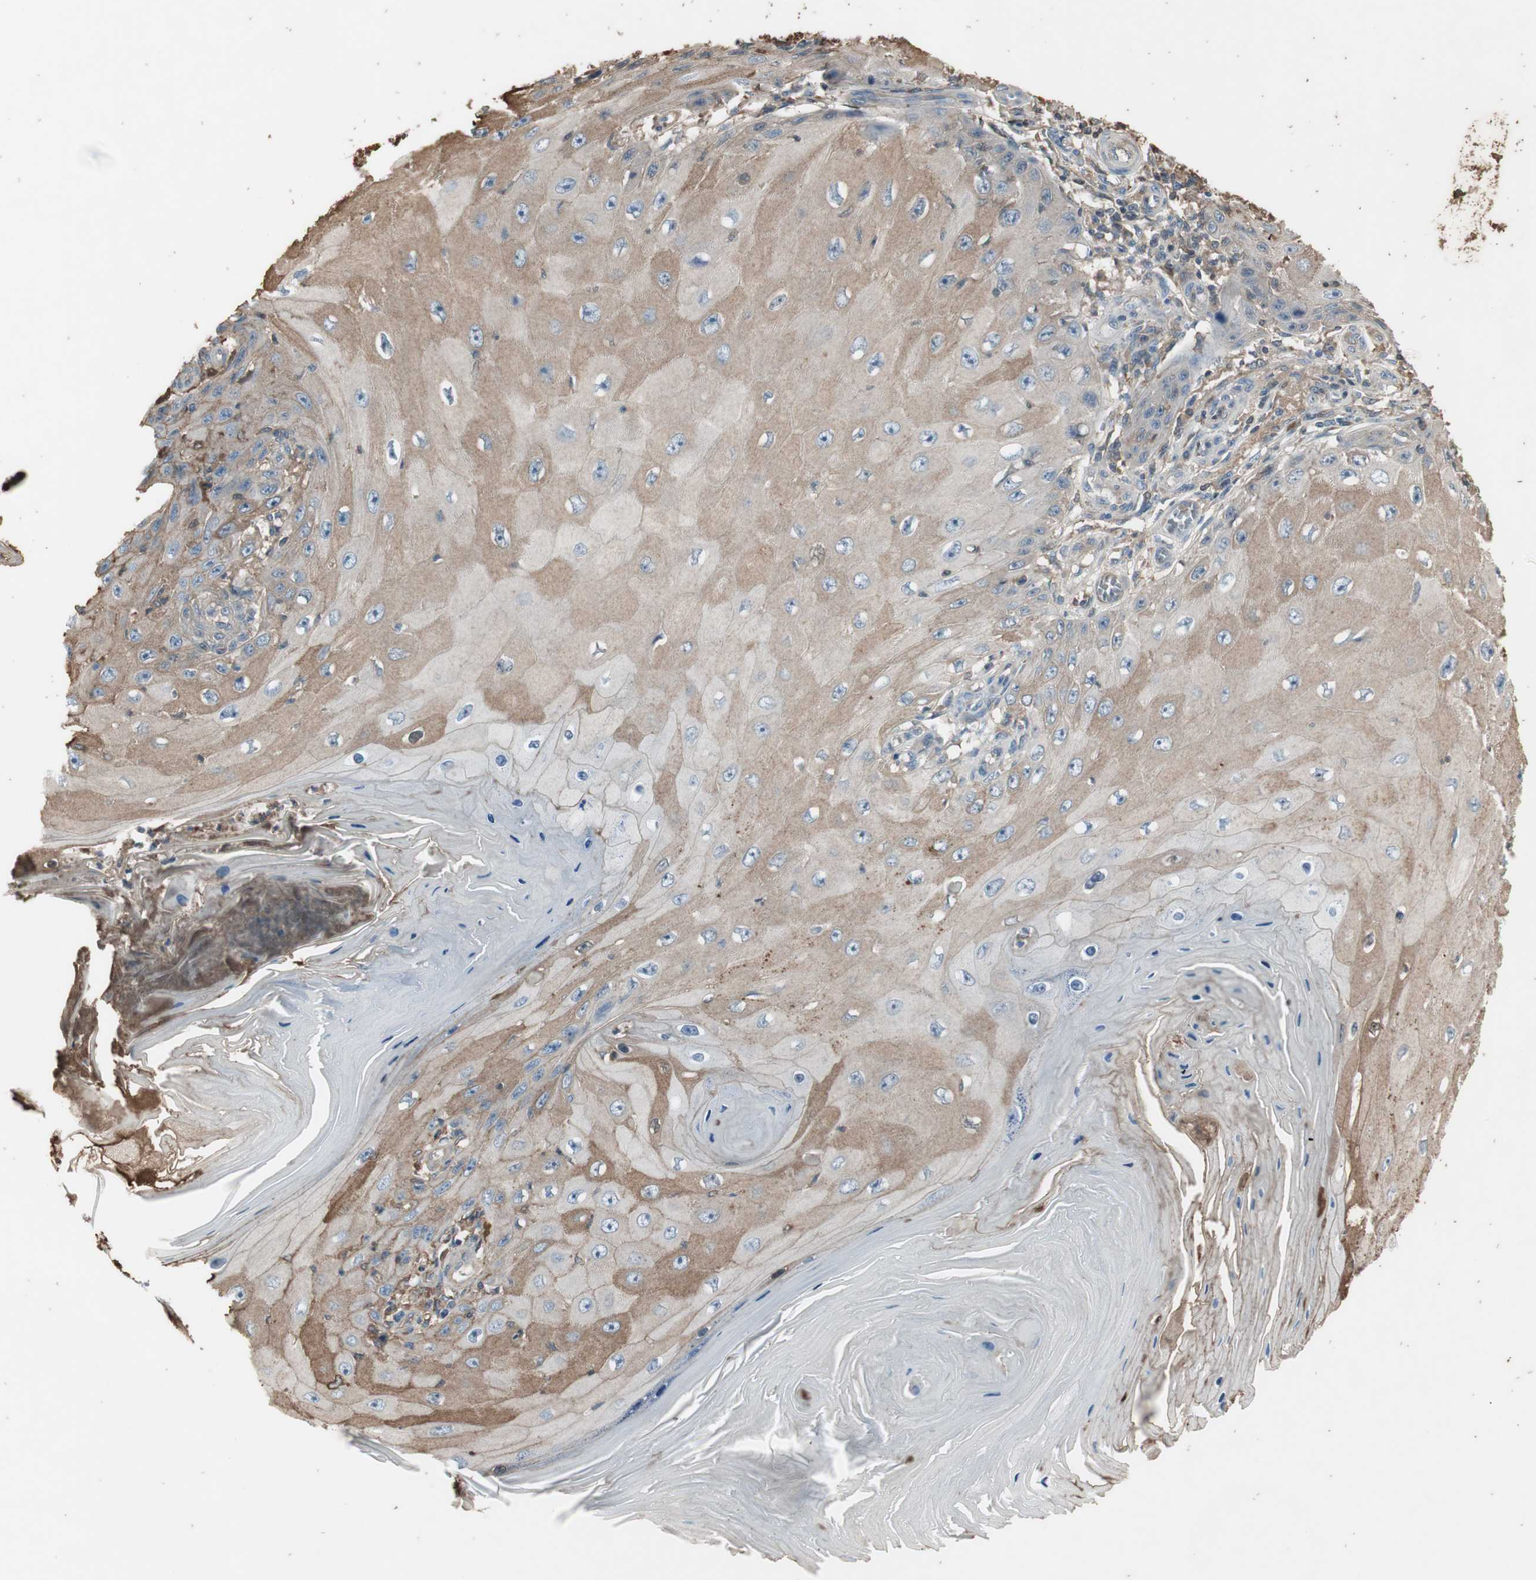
{"staining": {"intensity": "weak", "quantity": ">75%", "location": "cytoplasmic/membranous"}, "tissue": "skin cancer", "cell_type": "Tumor cells", "image_type": "cancer", "snomed": [{"axis": "morphology", "description": "Squamous cell carcinoma, NOS"}, {"axis": "topography", "description": "Skin"}], "caption": "This micrograph reveals IHC staining of skin cancer, with low weak cytoplasmic/membranous expression in about >75% of tumor cells.", "gene": "MMP14", "patient": {"sex": "female", "age": 73}}